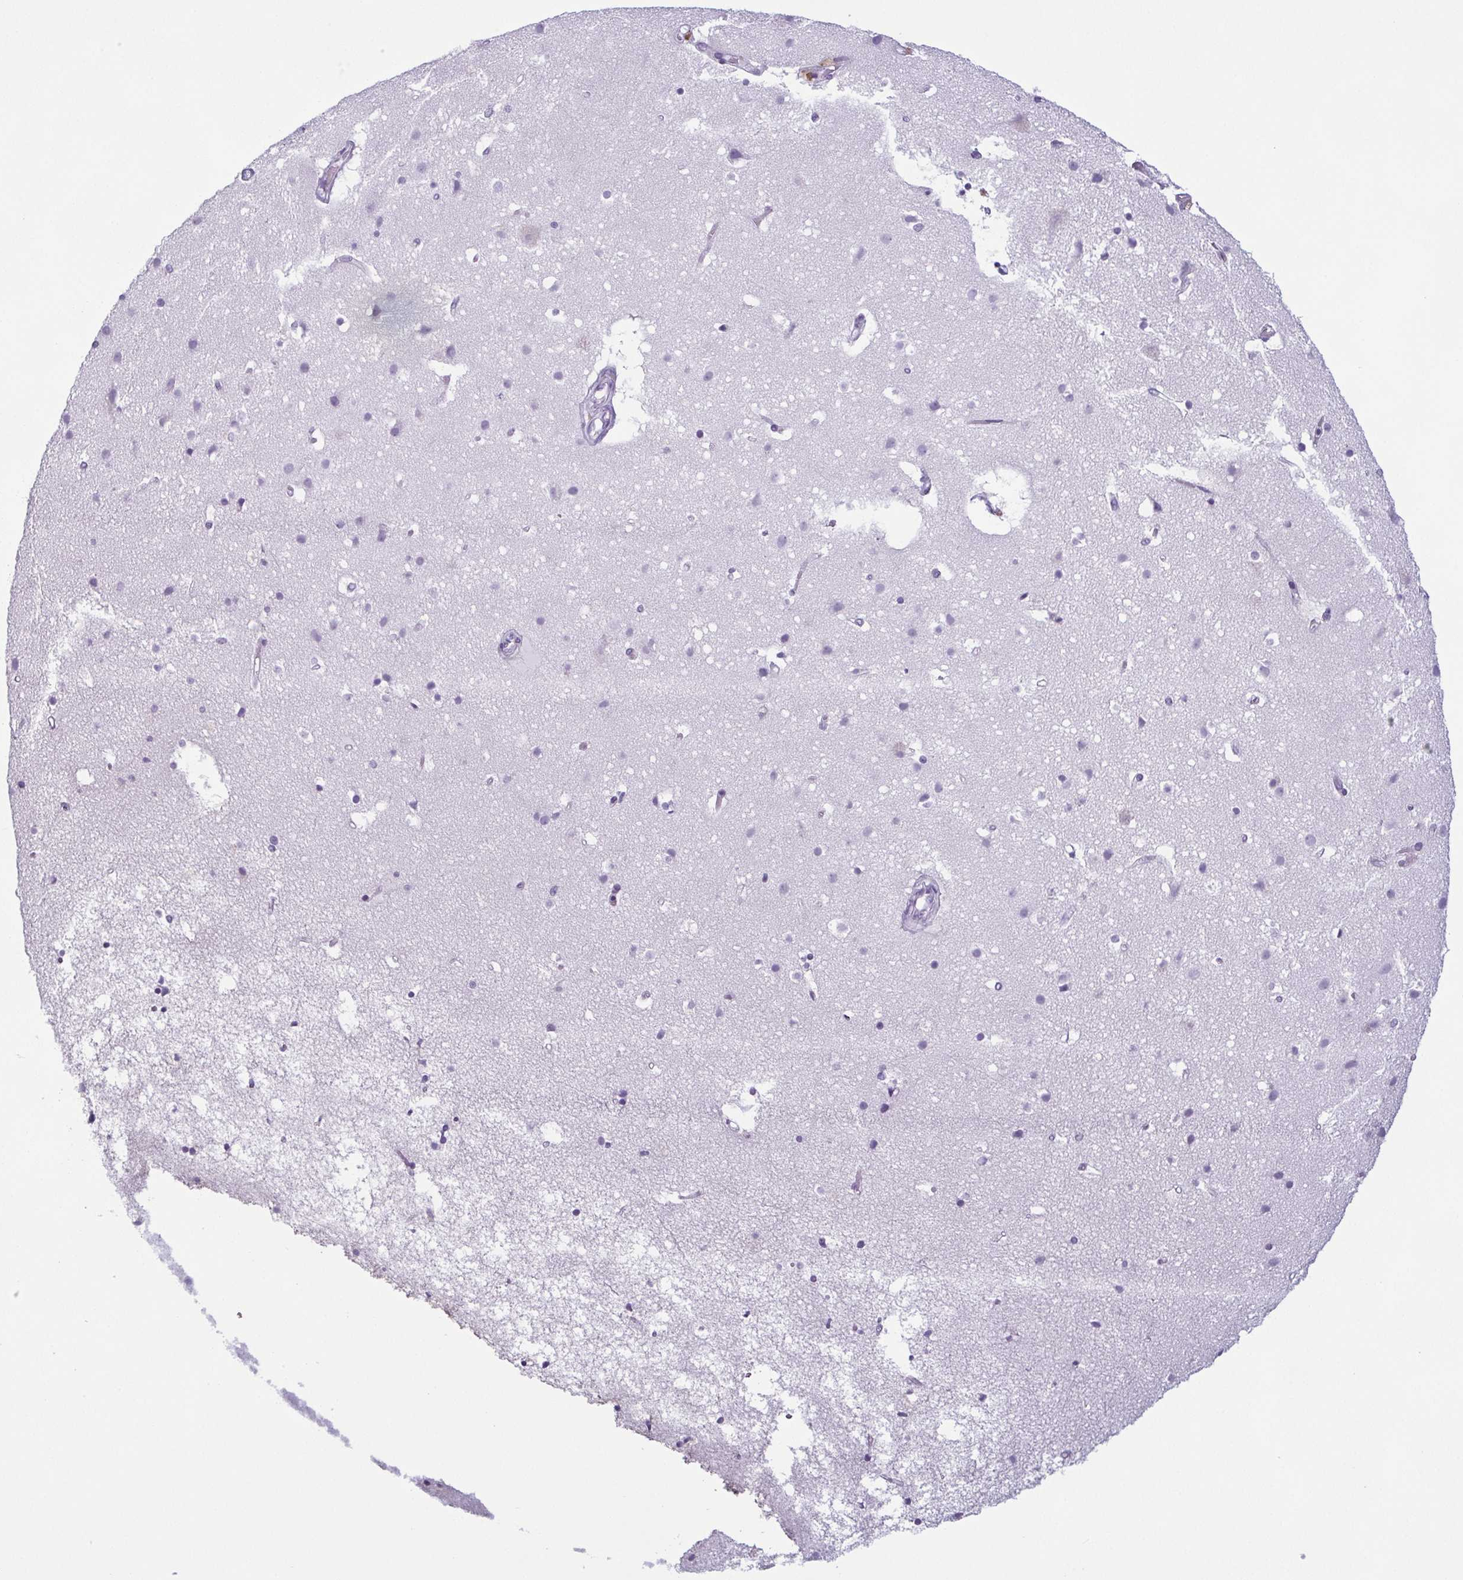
{"staining": {"intensity": "negative", "quantity": "none", "location": "none"}, "tissue": "cerebral cortex", "cell_type": "Endothelial cells", "image_type": "normal", "snomed": [{"axis": "morphology", "description": "Normal tissue, NOS"}, {"axis": "topography", "description": "Cerebral cortex"}], "caption": "Immunohistochemistry (IHC) photomicrograph of benign cerebral cortex stained for a protein (brown), which exhibits no positivity in endothelial cells. (Stains: DAB (3,3'-diaminobenzidine) immunohistochemistry (IHC) with hematoxylin counter stain, Microscopy: brightfield microscopy at high magnification).", "gene": "KRT78", "patient": {"sex": "female", "age": 52}}